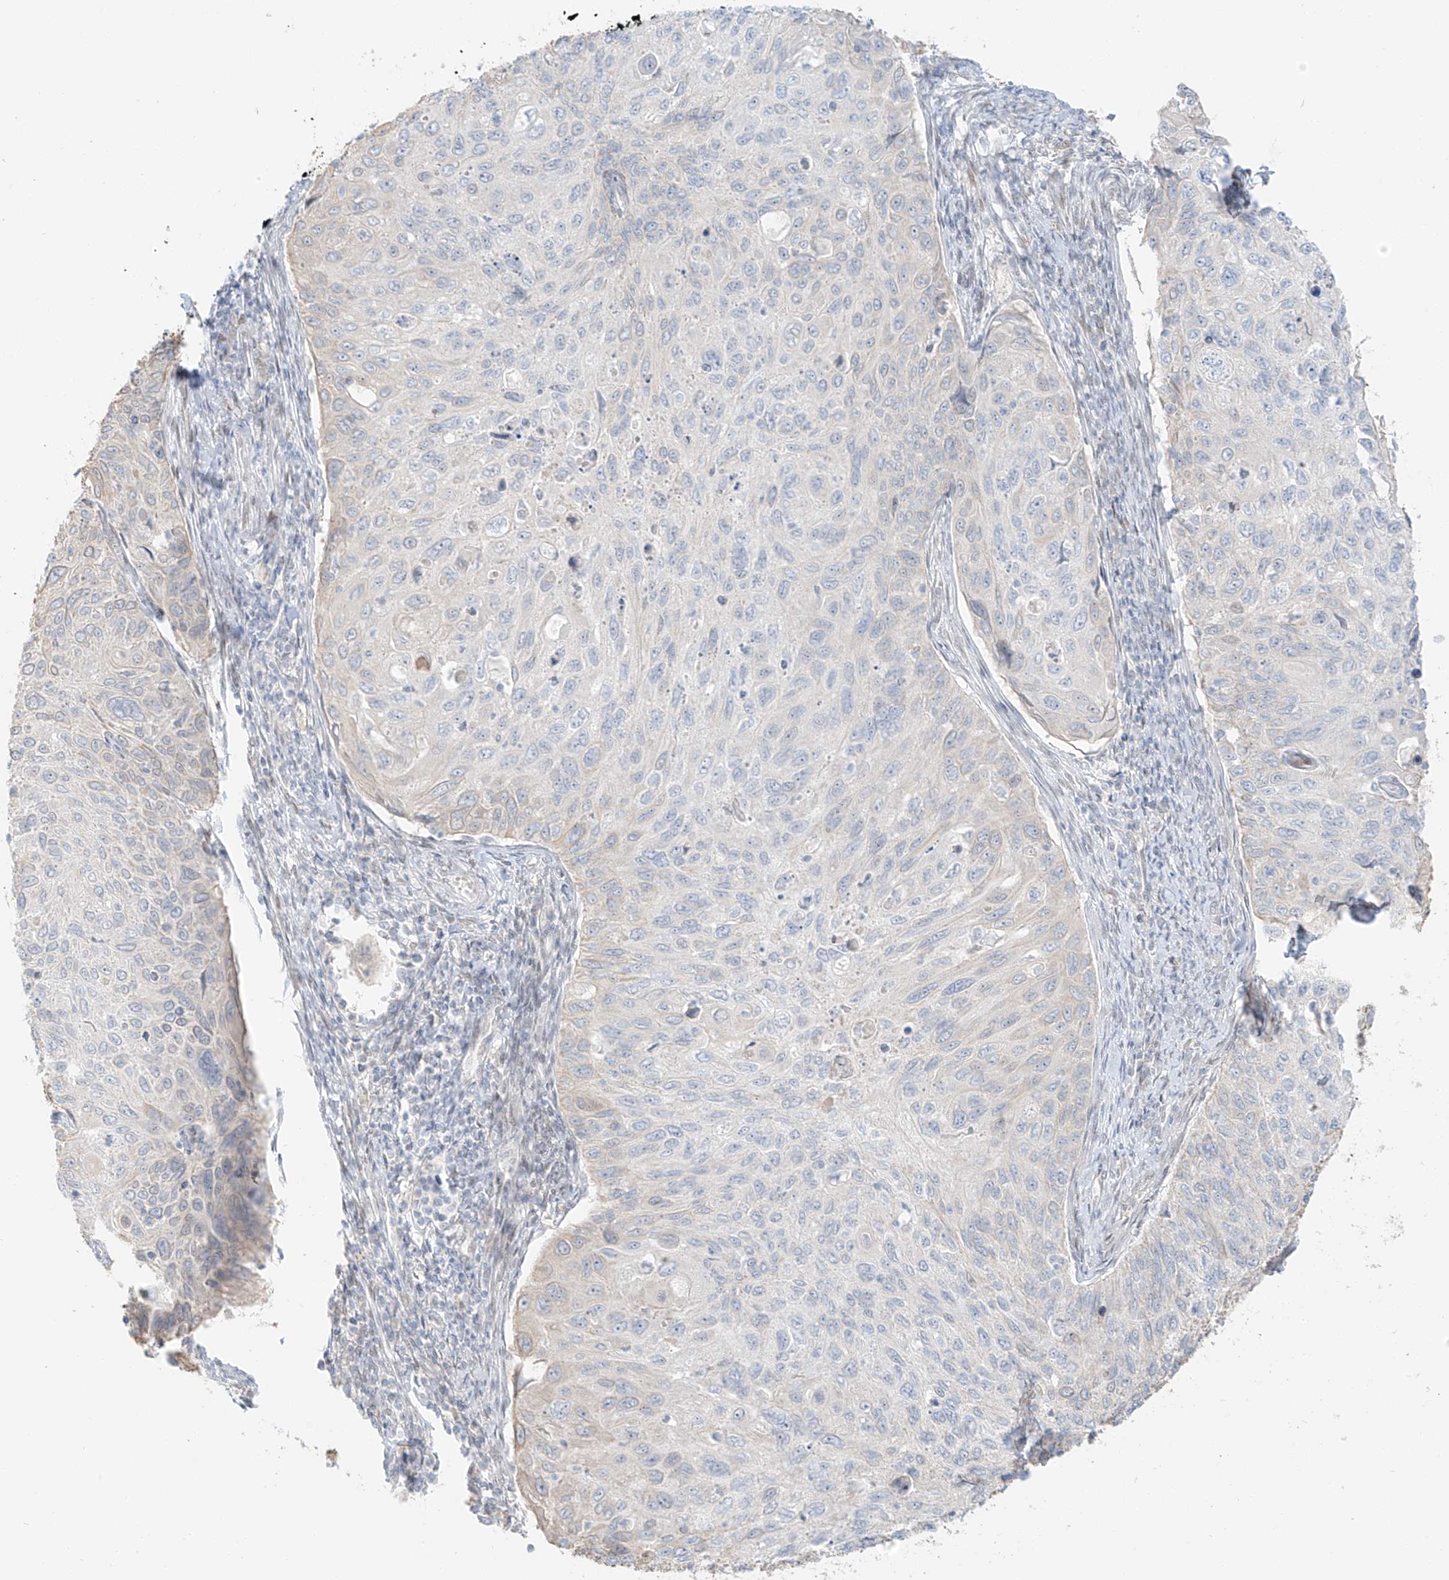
{"staining": {"intensity": "negative", "quantity": "none", "location": "none"}, "tissue": "cervical cancer", "cell_type": "Tumor cells", "image_type": "cancer", "snomed": [{"axis": "morphology", "description": "Squamous cell carcinoma, NOS"}, {"axis": "topography", "description": "Cervix"}], "caption": "This is an immunohistochemistry (IHC) photomicrograph of human squamous cell carcinoma (cervical). There is no expression in tumor cells.", "gene": "ZNF774", "patient": {"sex": "female", "age": 70}}